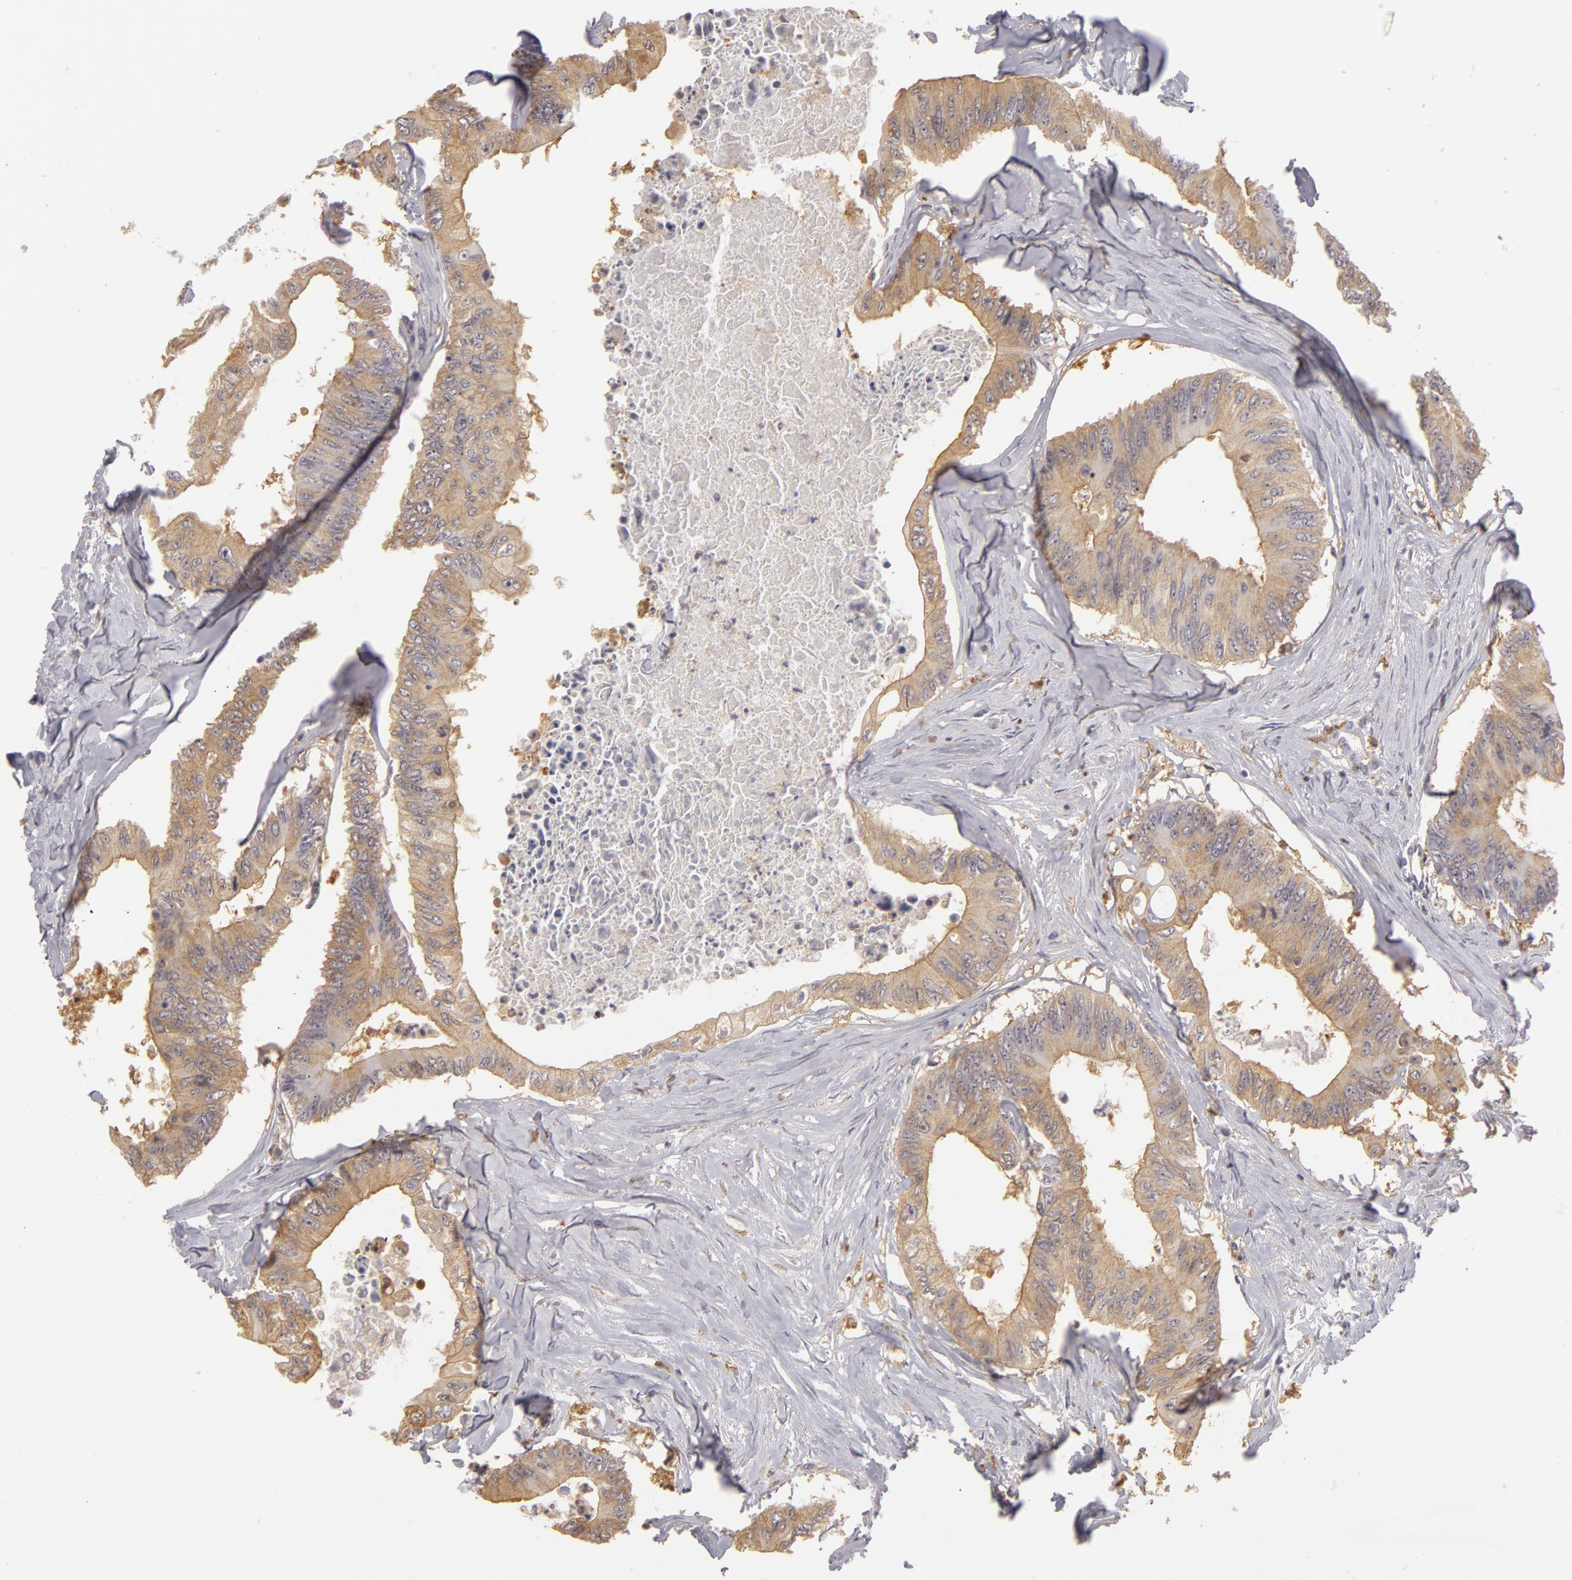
{"staining": {"intensity": "weak", "quantity": ">75%", "location": "cytoplasmic/membranous"}, "tissue": "colorectal cancer", "cell_type": "Tumor cells", "image_type": "cancer", "snomed": [{"axis": "morphology", "description": "Adenocarcinoma, NOS"}, {"axis": "topography", "description": "Colon"}], "caption": "This histopathology image demonstrates immunohistochemistry staining of human adenocarcinoma (colorectal), with low weak cytoplasmic/membranous staining in about >75% of tumor cells.", "gene": "GNPDA1", "patient": {"sex": "male", "age": 65}}